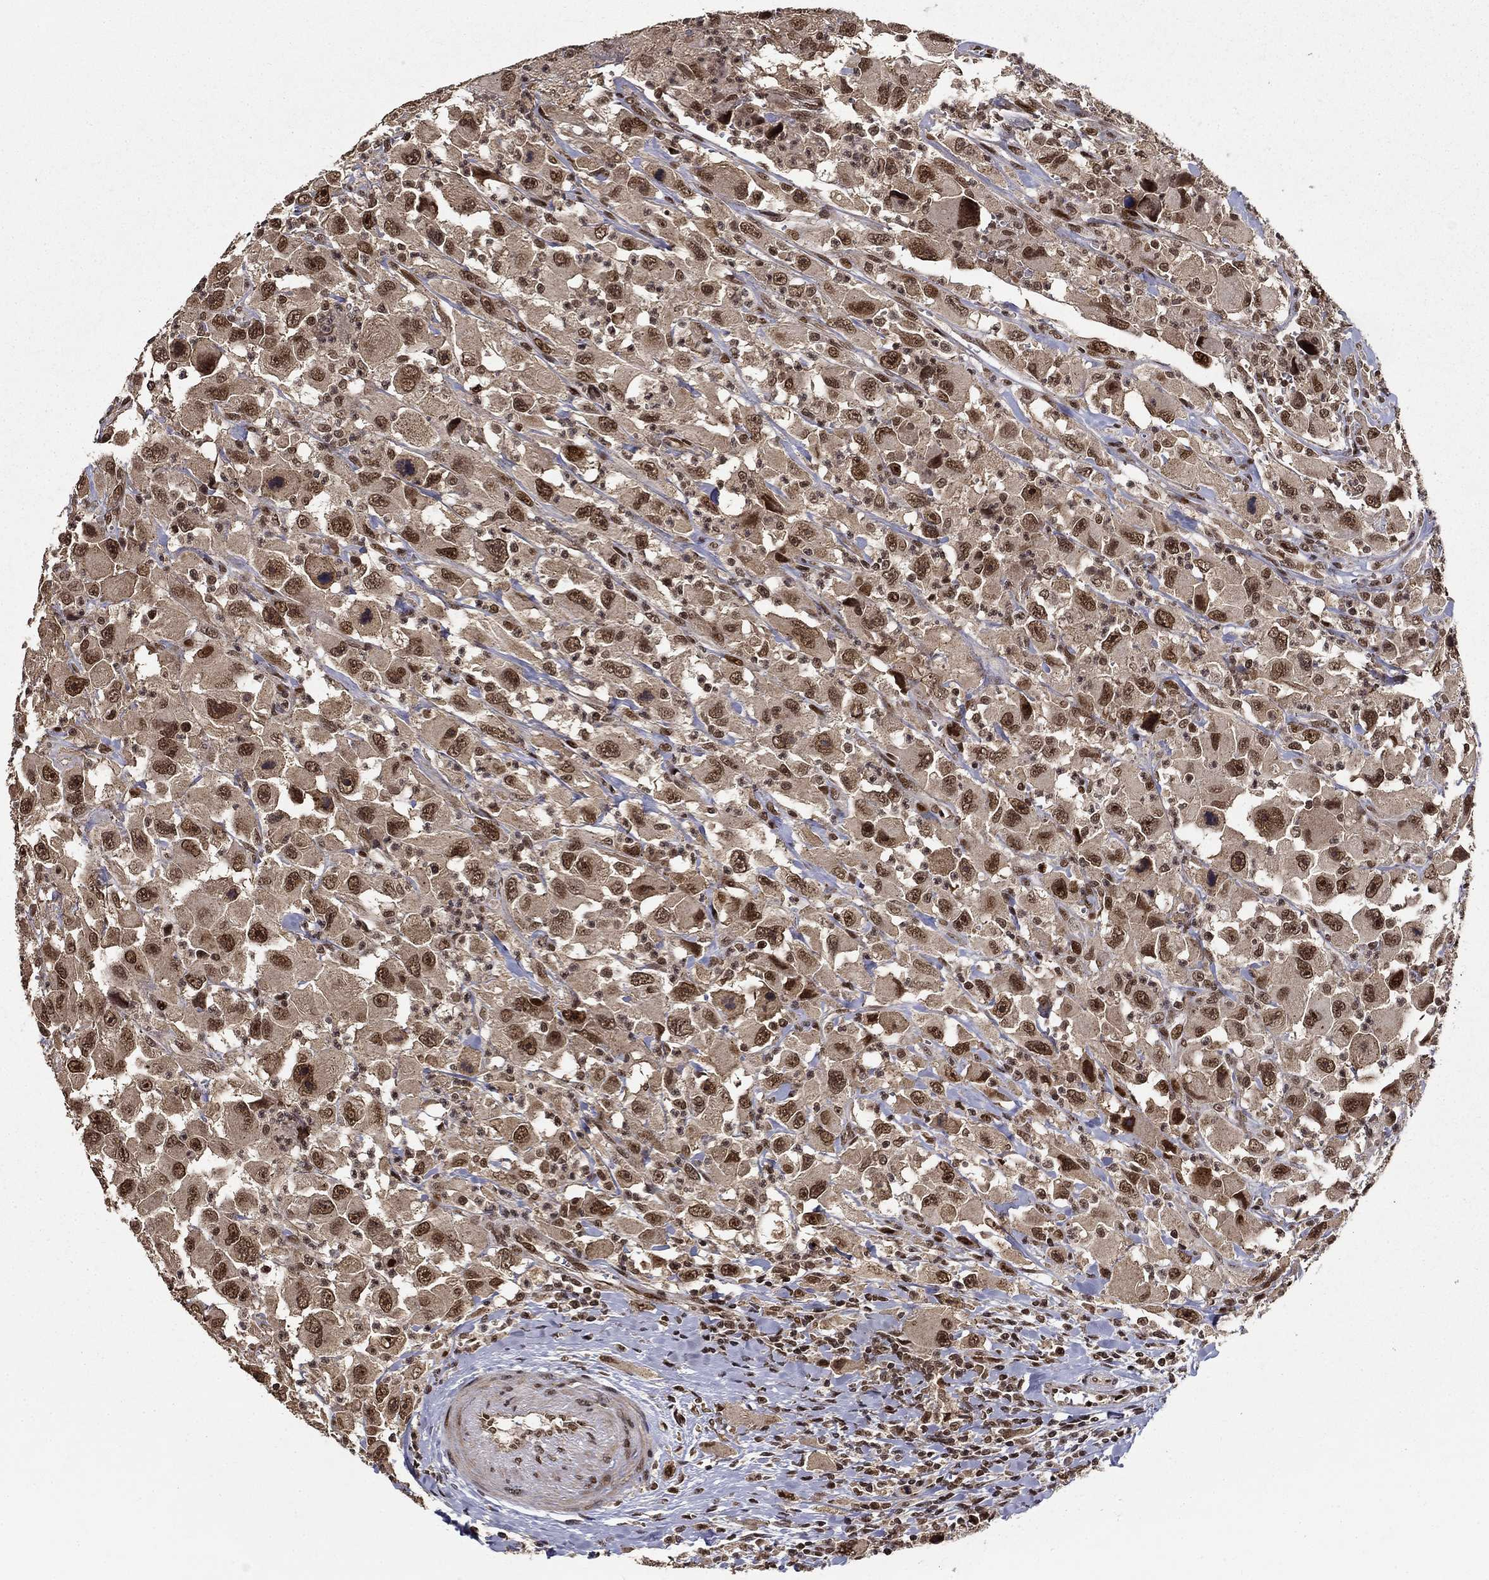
{"staining": {"intensity": "strong", "quantity": "25%-75%", "location": "nuclear"}, "tissue": "head and neck cancer", "cell_type": "Tumor cells", "image_type": "cancer", "snomed": [{"axis": "morphology", "description": "Squamous cell carcinoma, NOS"}, {"axis": "morphology", "description": "Squamous cell carcinoma, metastatic, NOS"}, {"axis": "topography", "description": "Oral tissue"}, {"axis": "topography", "description": "Head-Neck"}], "caption": "Protein staining demonstrates strong nuclear staining in approximately 25%-75% of tumor cells in metastatic squamous cell carcinoma (head and neck).", "gene": "CDCA7L", "patient": {"sex": "female", "age": 85}}